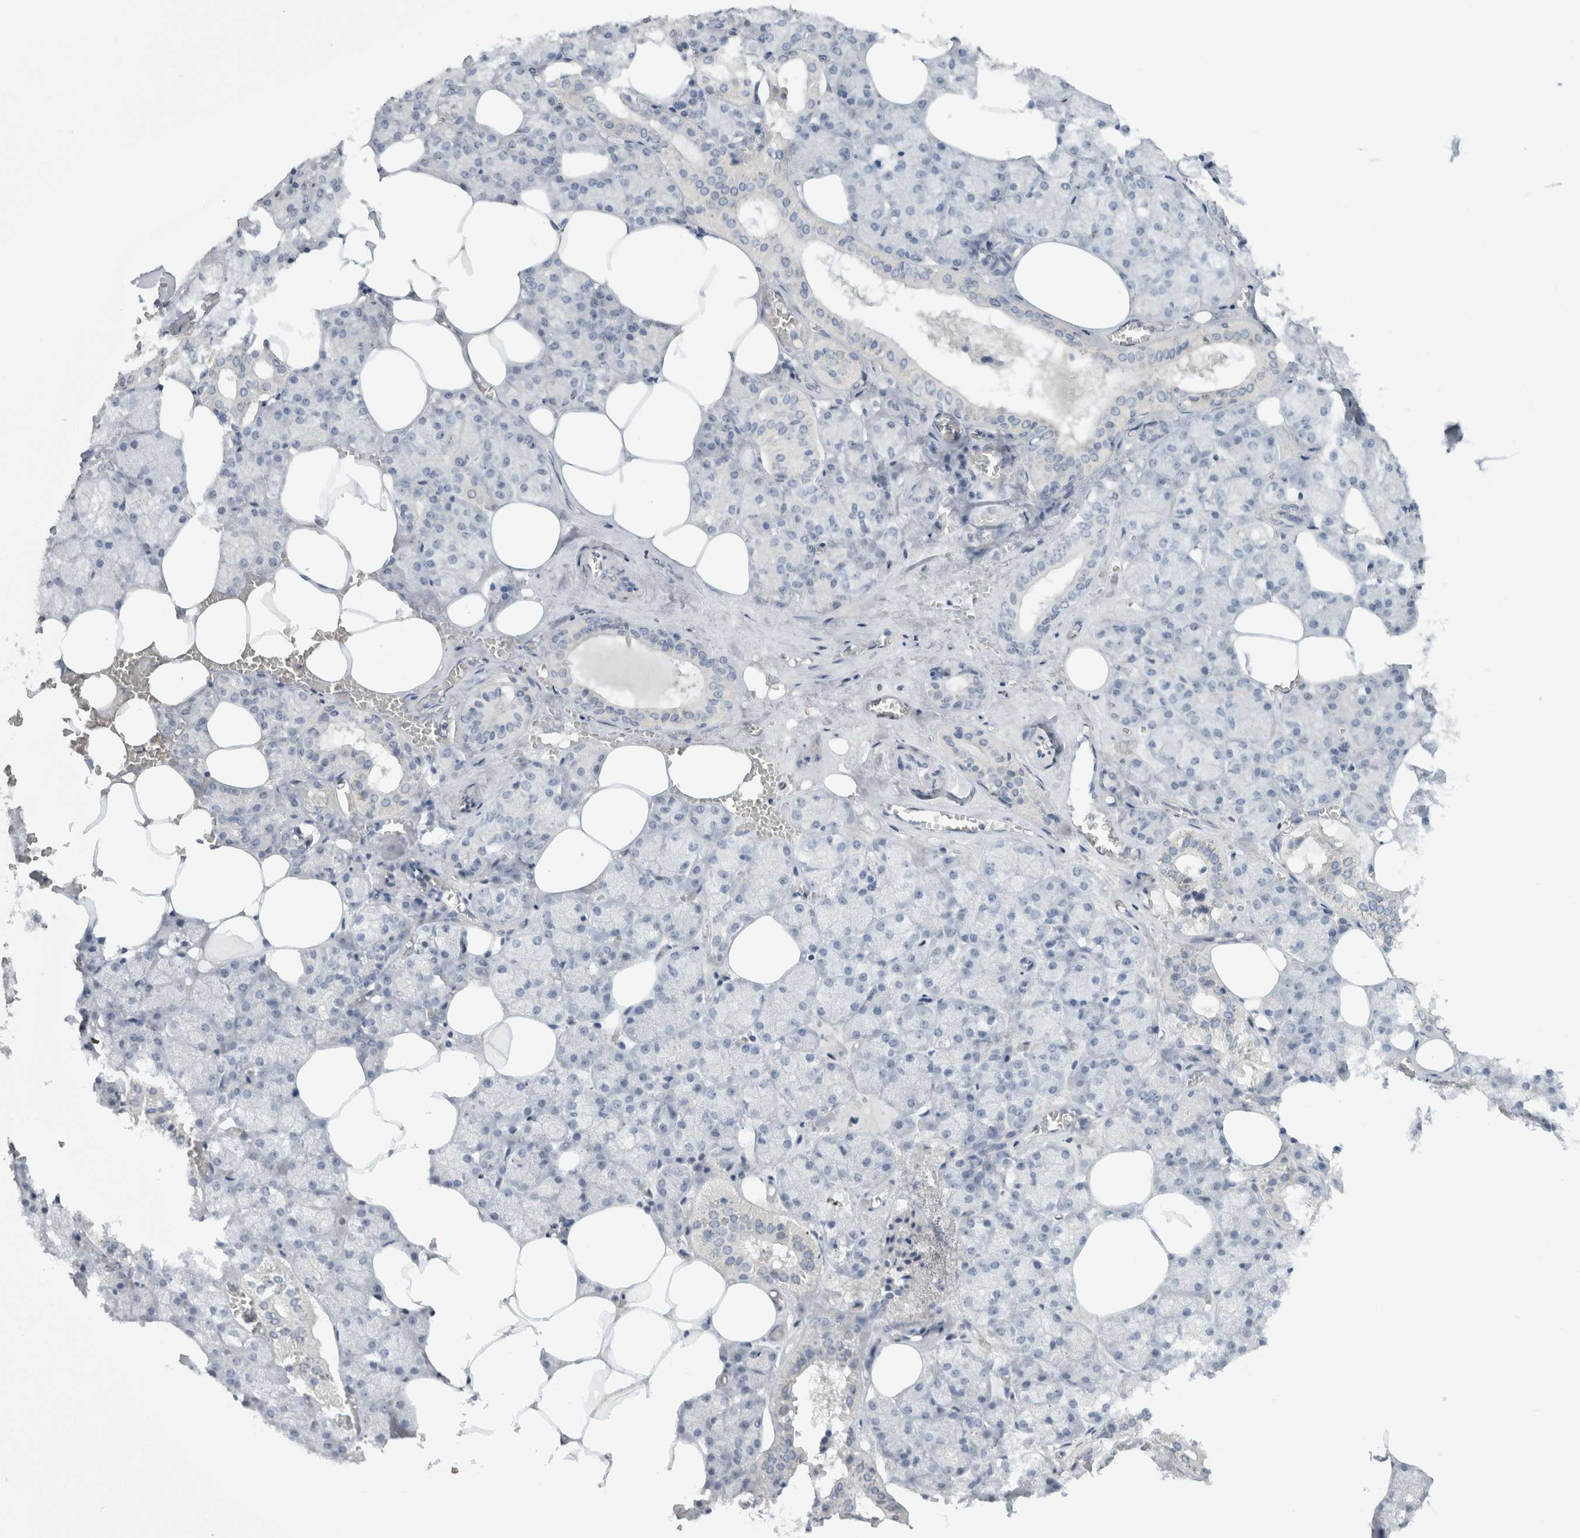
{"staining": {"intensity": "negative", "quantity": "none", "location": "none"}, "tissue": "salivary gland", "cell_type": "Glandular cells", "image_type": "normal", "snomed": [{"axis": "morphology", "description": "Normal tissue, NOS"}, {"axis": "topography", "description": "Salivary gland"}], "caption": "DAB immunohistochemical staining of unremarkable salivary gland exhibits no significant expression in glandular cells. (Stains: DAB (3,3'-diaminobenzidine) immunohistochemistry (IHC) with hematoxylin counter stain, Microscopy: brightfield microscopy at high magnification).", "gene": "FMR1NB", "patient": {"sex": "male", "age": 62}}